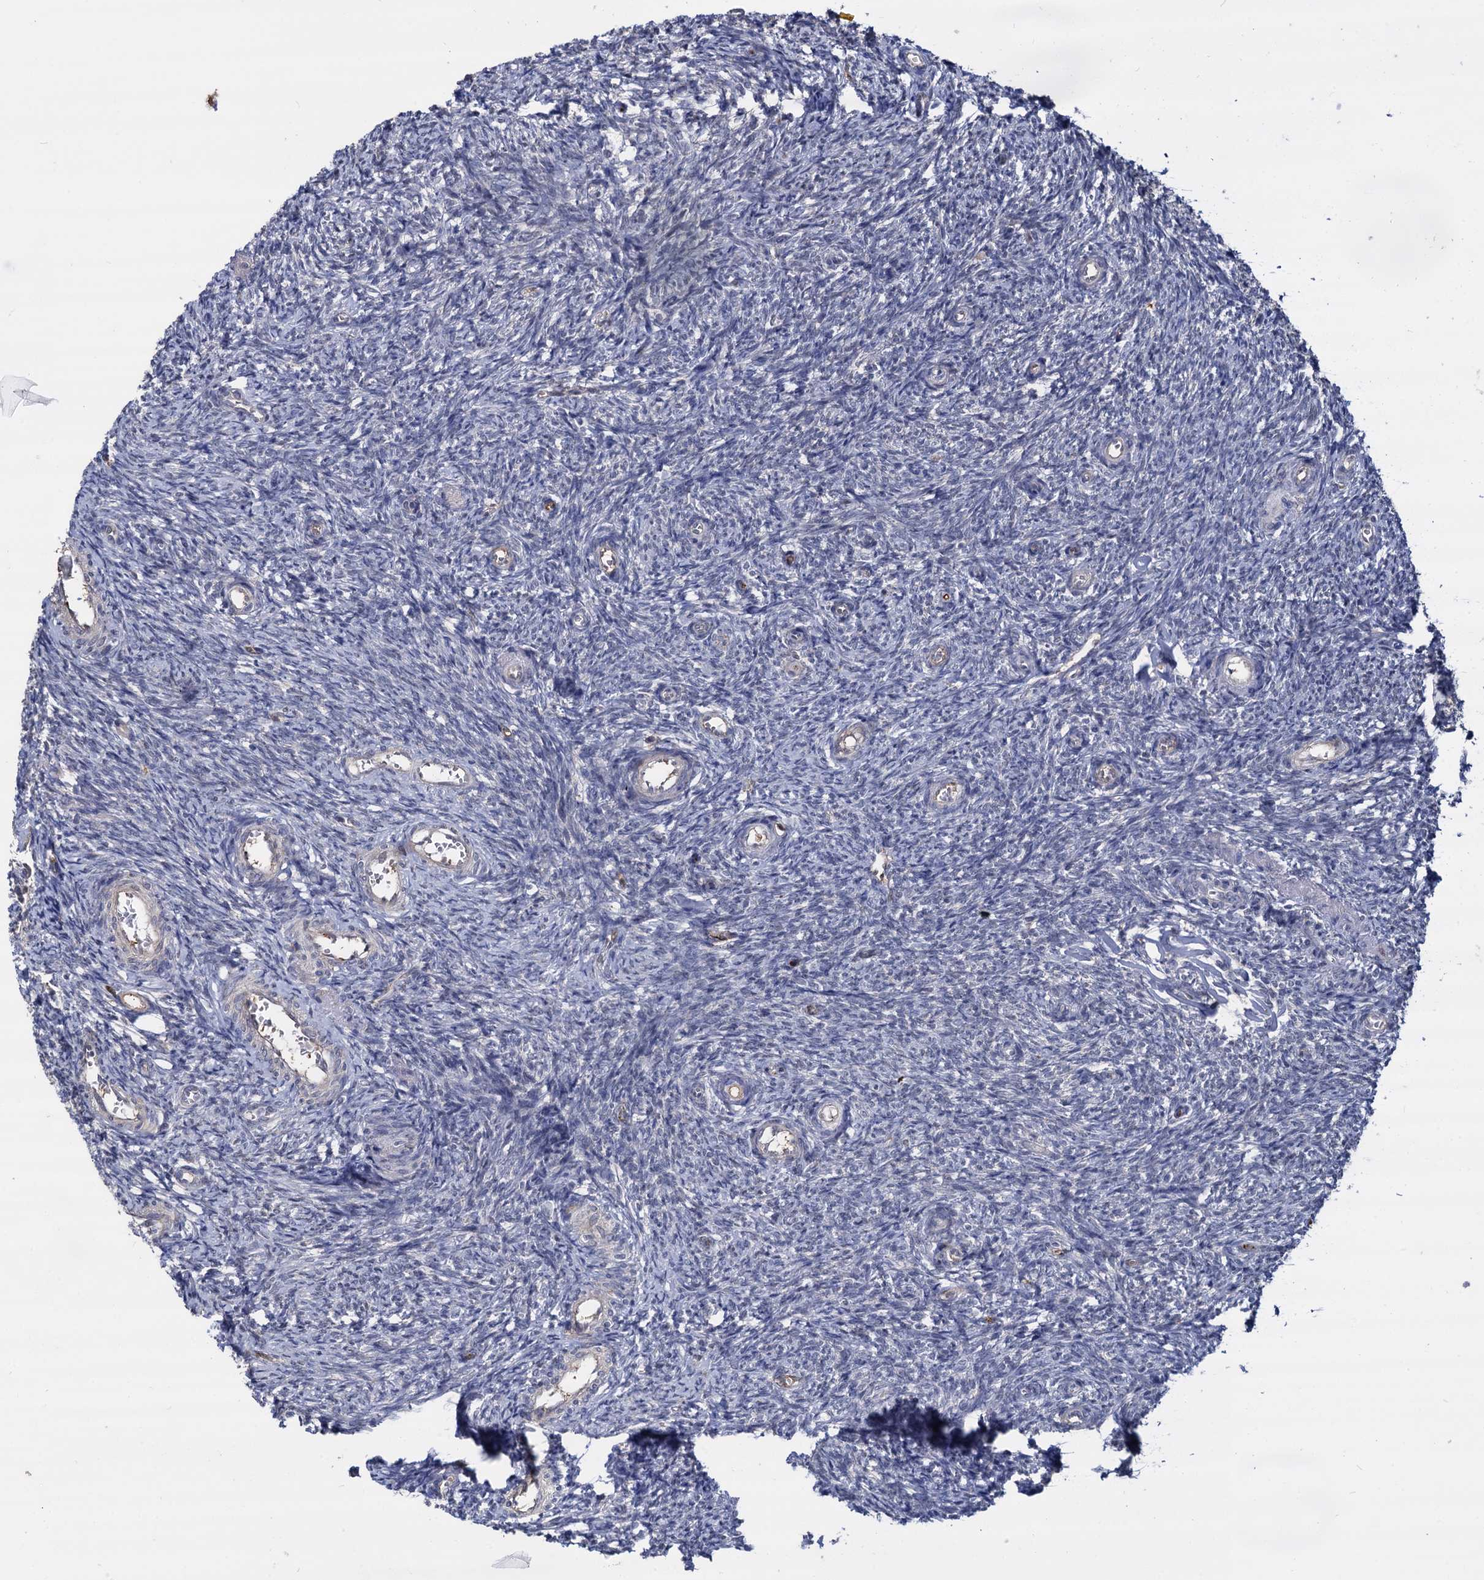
{"staining": {"intensity": "negative", "quantity": "none", "location": "none"}, "tissue": "ovary", "cell_type": "Ovarian stroma cells", "image_type": "normal", "snomed": [{"axis": "morphology", "description": "Normal tissue, NOS"}, {"axis": "topography", "description": "Ovary"}], "caption": "A histopathology image of ovary stained for a protein displays no brown staining in ovarian stroma cells. (Stains: DAB (3,3'-diaminobenzidine) immunohistochemistry with hematoxylin counter stain, Microscopy: brightfield microscopy at high magnification).", "gene": "PSMD4", "patient": {"sex": "female", "age": 44}}